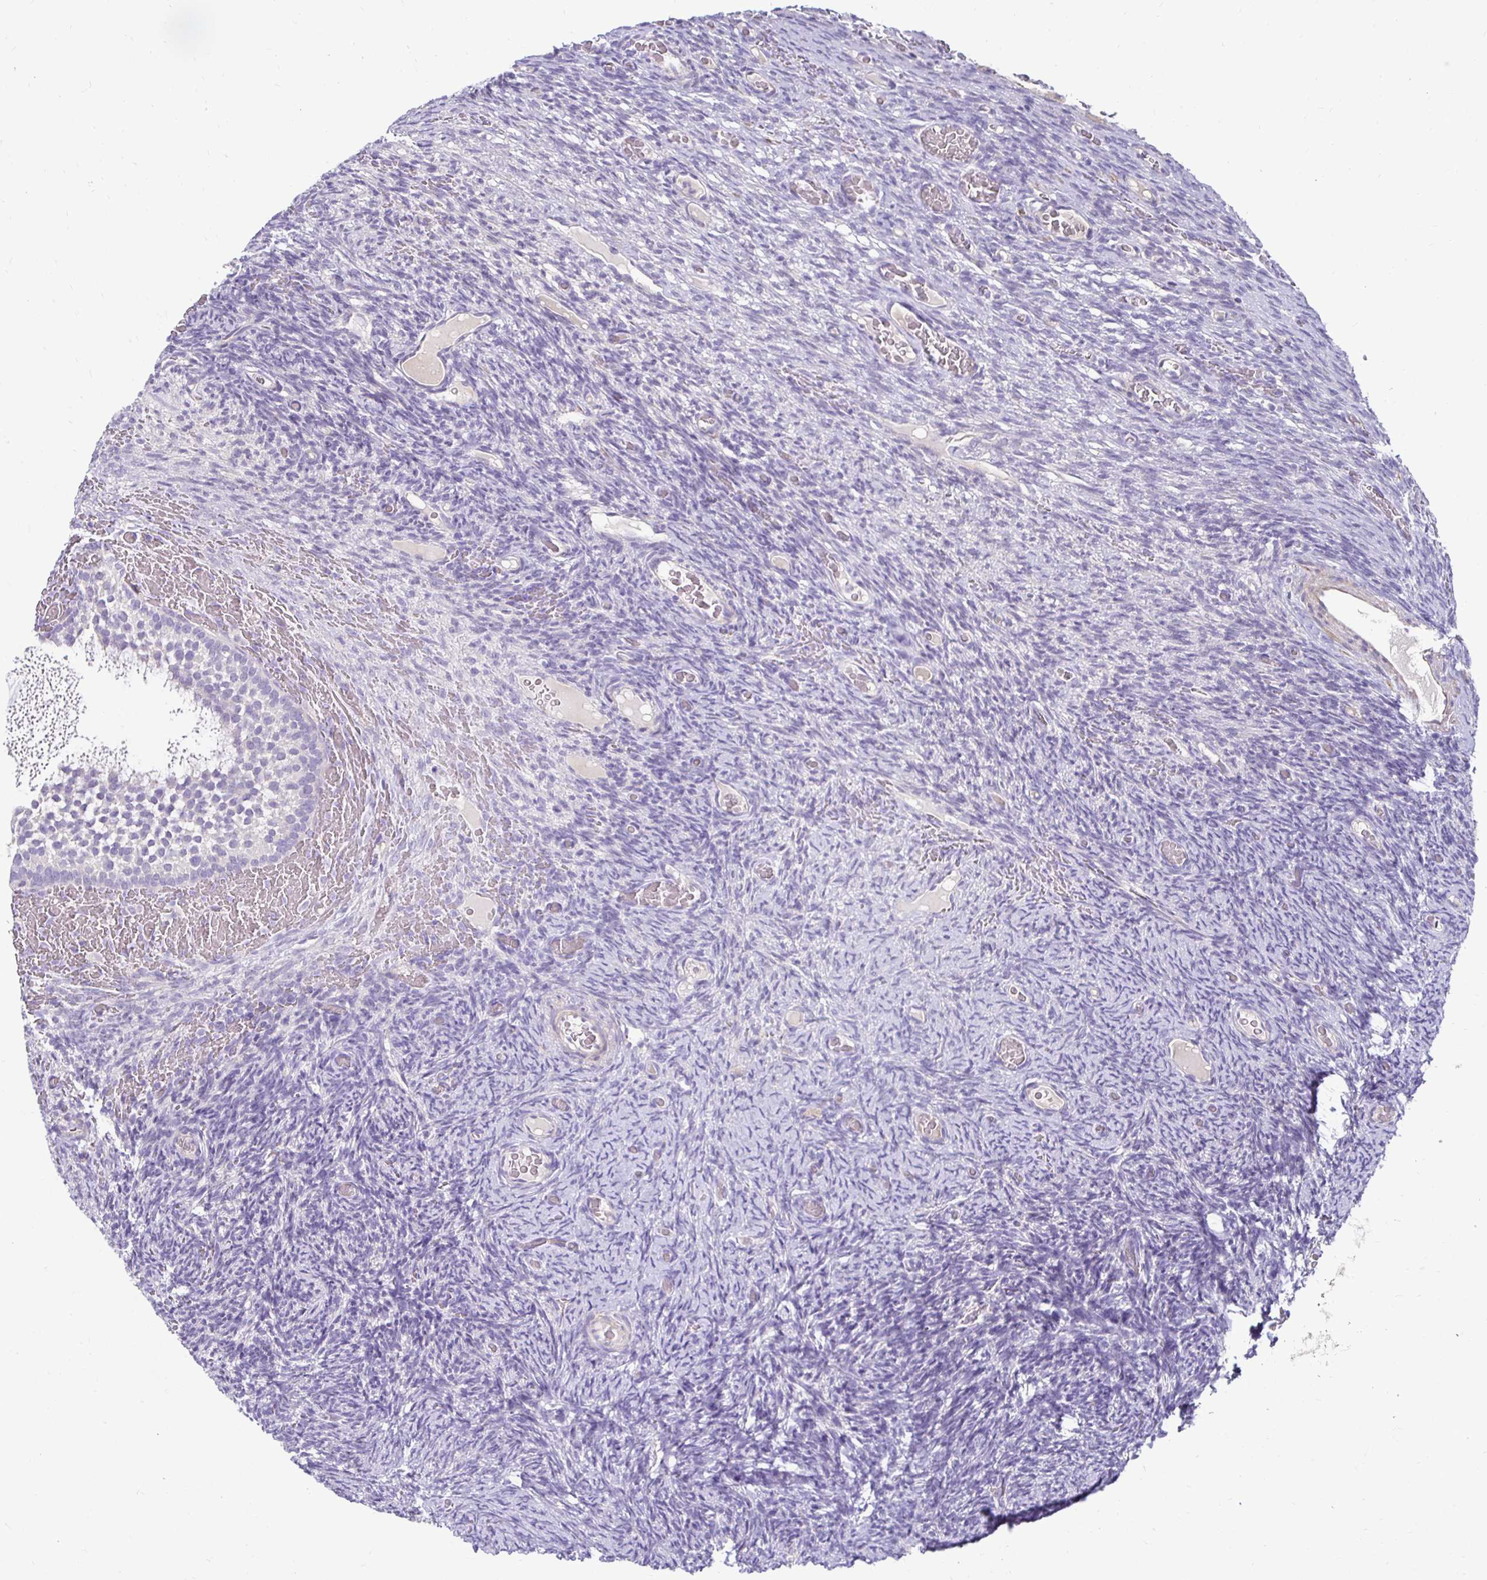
{"staining": {"intensity": "negative", "quantity": "none", "location": "none"}, "tissue": "ovary", "cell_type": "Follicle cells", "image_type": "normal", "snomed": [{"axis": "morphology", "description": "Normal tissue, NOS"}, {"axis": "topography", "description": "Ovary"}], "caption": "The immunohistochemistry (IHC) micrograph has no significant expression in follicle cells of ovary.", "gene": "AKAP6", "patient": {"sex": "female", "age": 34}}